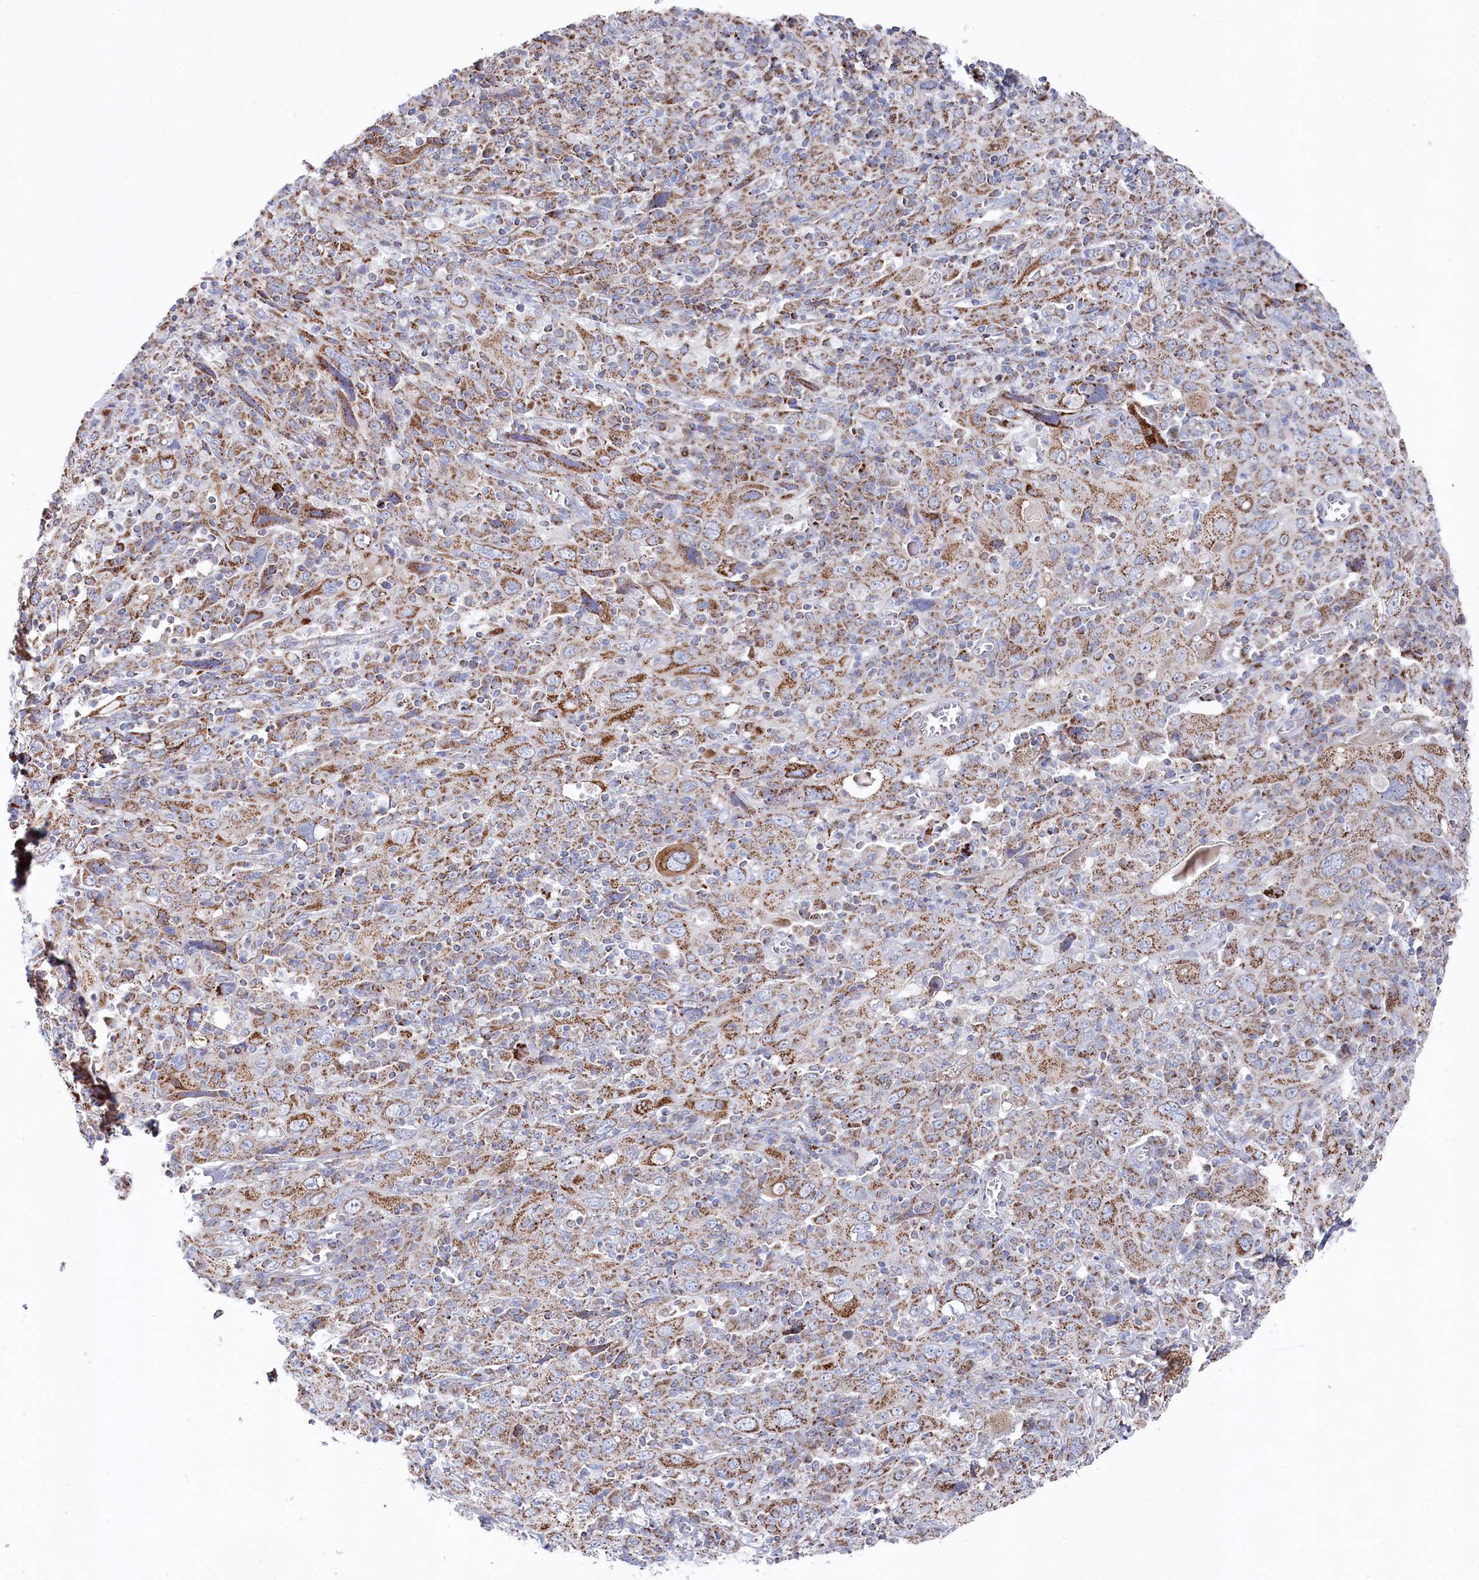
{"staining": {"intensity": "moderate", "quantity": ">75%", "location": "cytoplasmic/membranous"}, "tissue": "cervical cancer", "cell_type": "Tumor cells", "image_type": "cancer", "snomed": [{"axis": "morphology", "description": "Squamous cell carcinoma, NOS"}, {"axis": "topography", "description": "Cervix"}], "caption": "Immunohistochemistry of cervical cancer exhibits medium levels of moderate cytoplasmic/membranous expression in about >75% of tumor cells.", "gene": "GLS2", "patient": {"sex": "female", "age": 46}}